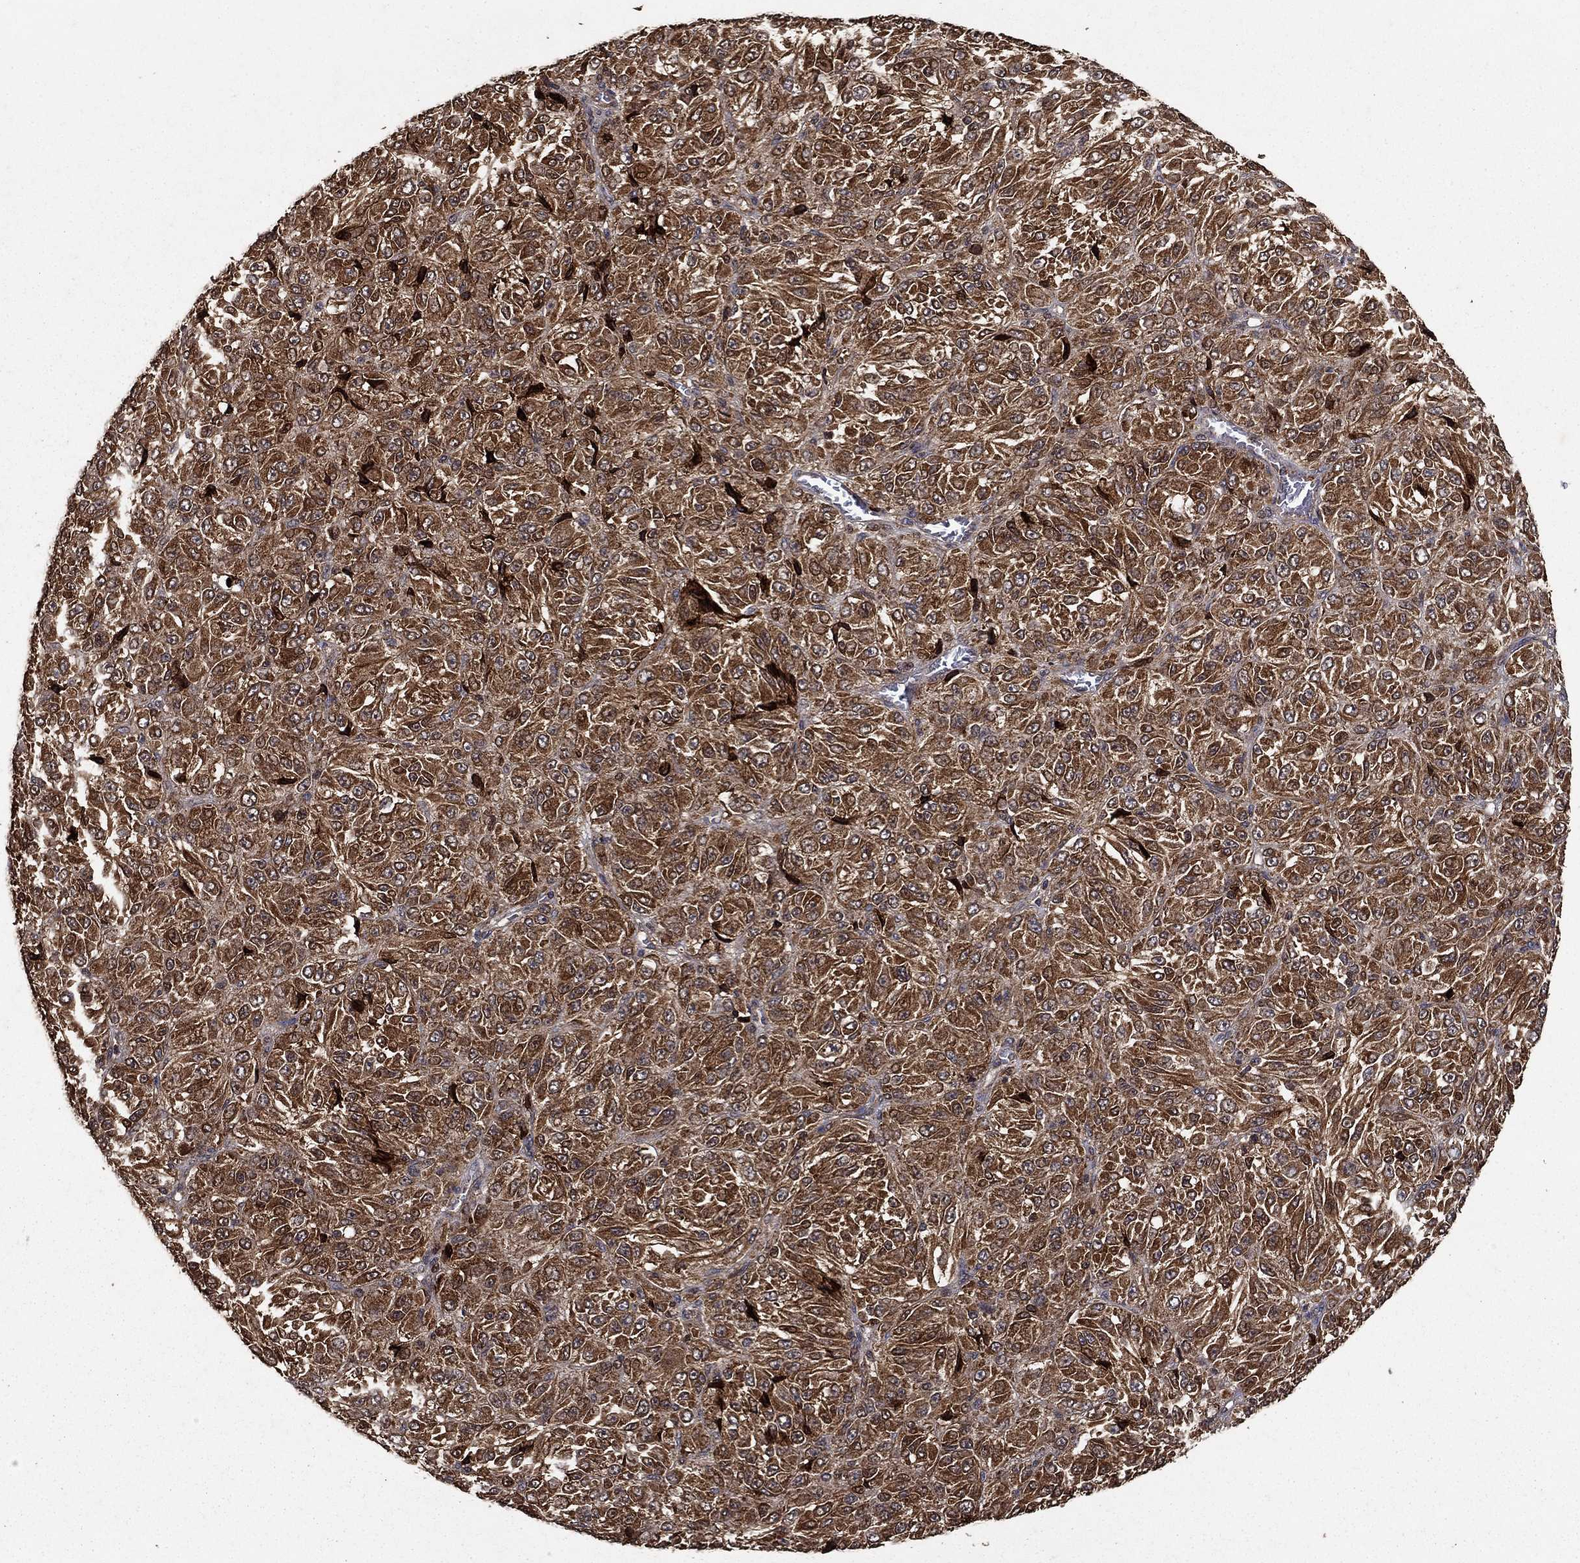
{"staining": {"intensity": "strong", "quantity": ">75%", "location": "cytoplasmic/membranous"}, "tissue": "melanoma", "cell_type": "Tumor cells", "image_type": "cancer", "snomed": [{"axis": "morphology", "description": "Malignant melanoma, Metastatic site"}, {"axis": "topography", "description": "Brain"}], "caption": "High-power microscopy captured an immunohistochemistry (IHC) micrograph of malignant melanoma (metastatic site), revealing strong cytoplasmic/membranous staining in about >75% of tumor cells.", "gene": "IFRD1", "patient": {"sex": "female", "age": 56}}